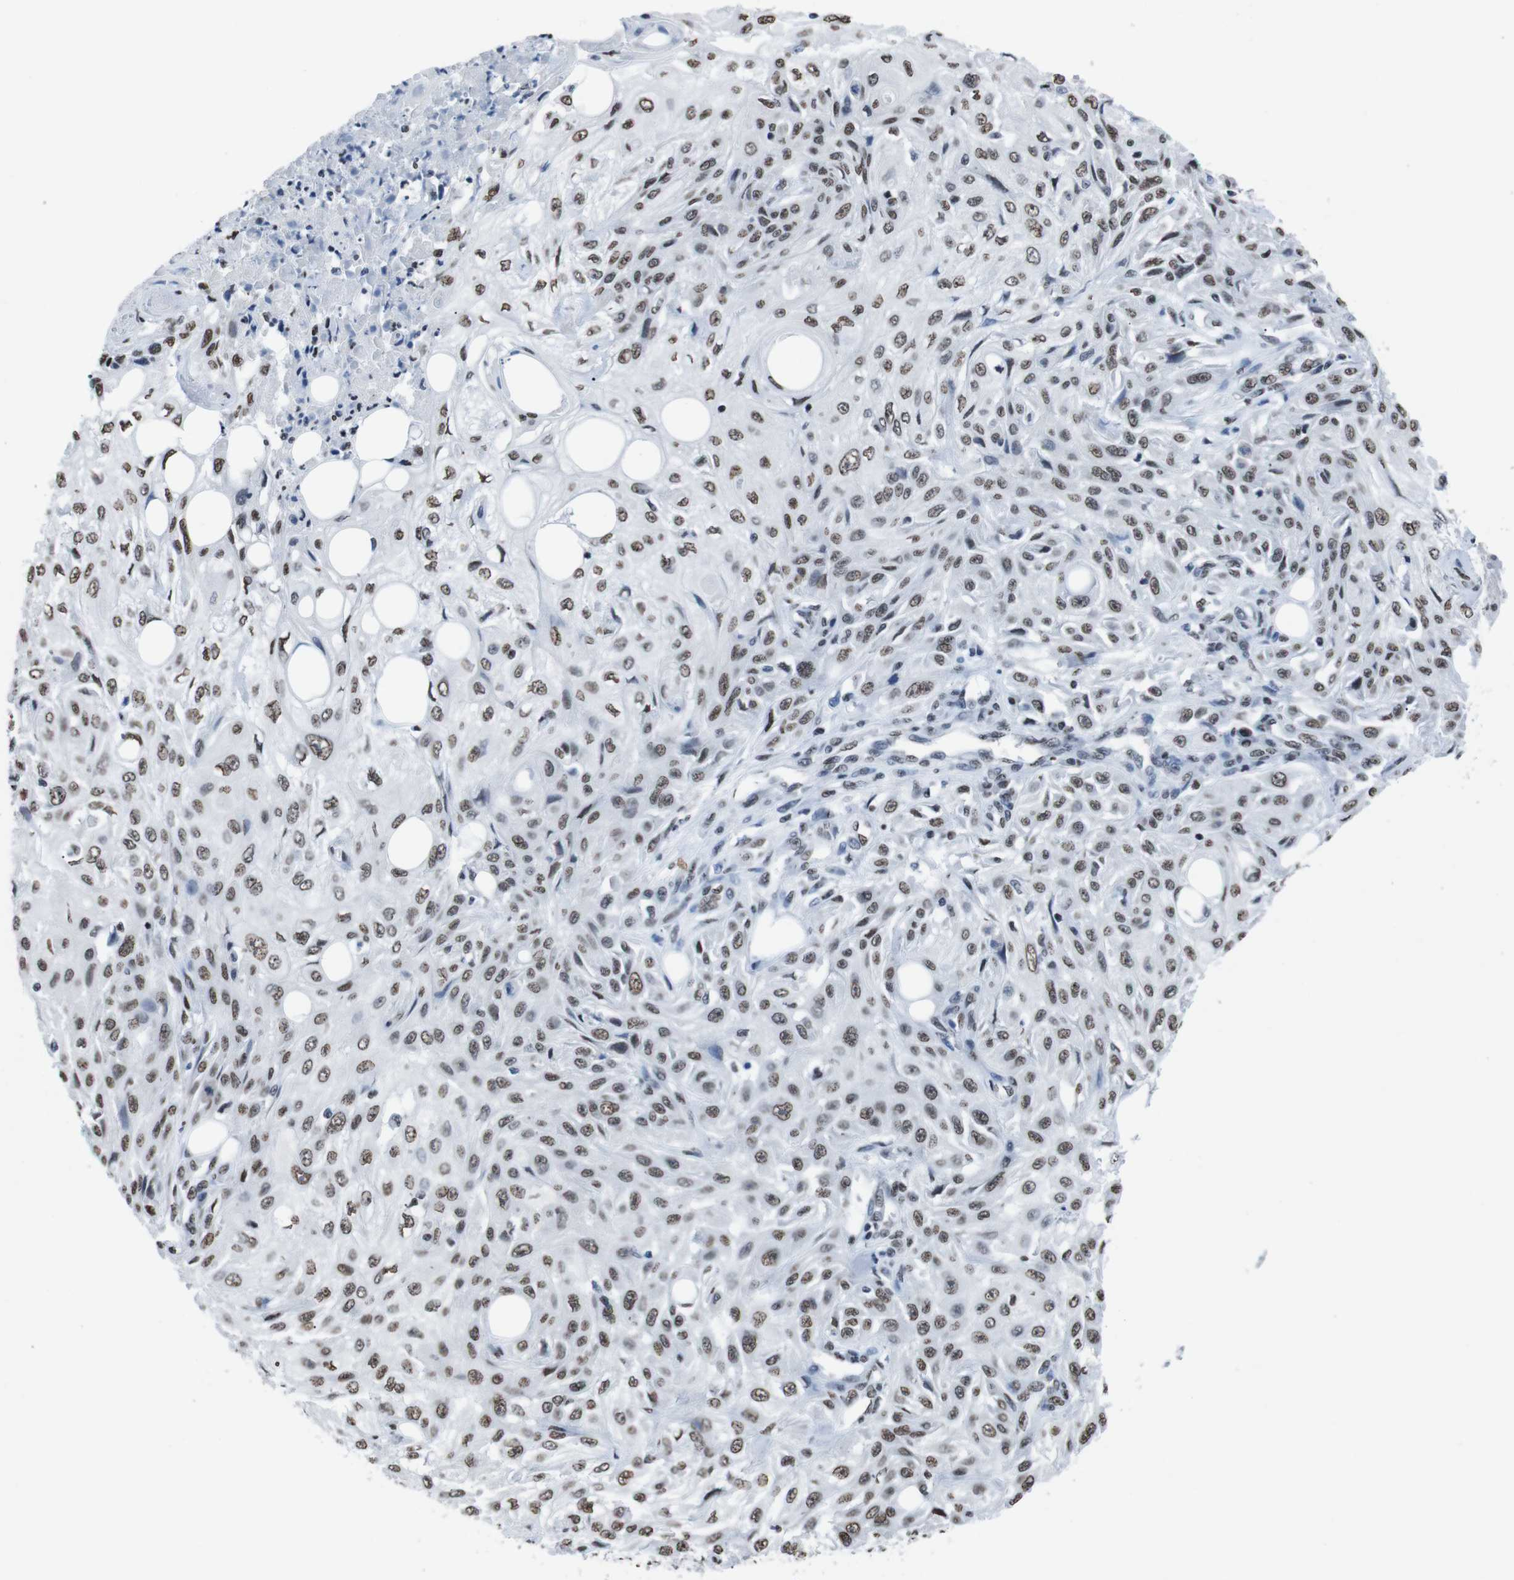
{"staining": {"intensity": "weak", "quantity": ">75%", "location": "nuclear"}, "tissue": "skin cancer", "cell_type": "Tumor cells", "image_type": "cancer", "snomed": [{"axis": "morphology", "description": "Squamous cell carcinoma, NOS"}, {"axis": "topography", "description": "Skin"}], "caption": "IHC of human squamous cell carcinoma (skin) displays low levels of weak nuclear expression in approximately >75% of tumor cells. (Brightfield microscopy of DAB IHC at high magnification).", "gene": "PIP4P2", "patient": {"sex": "male", "age": 75}}